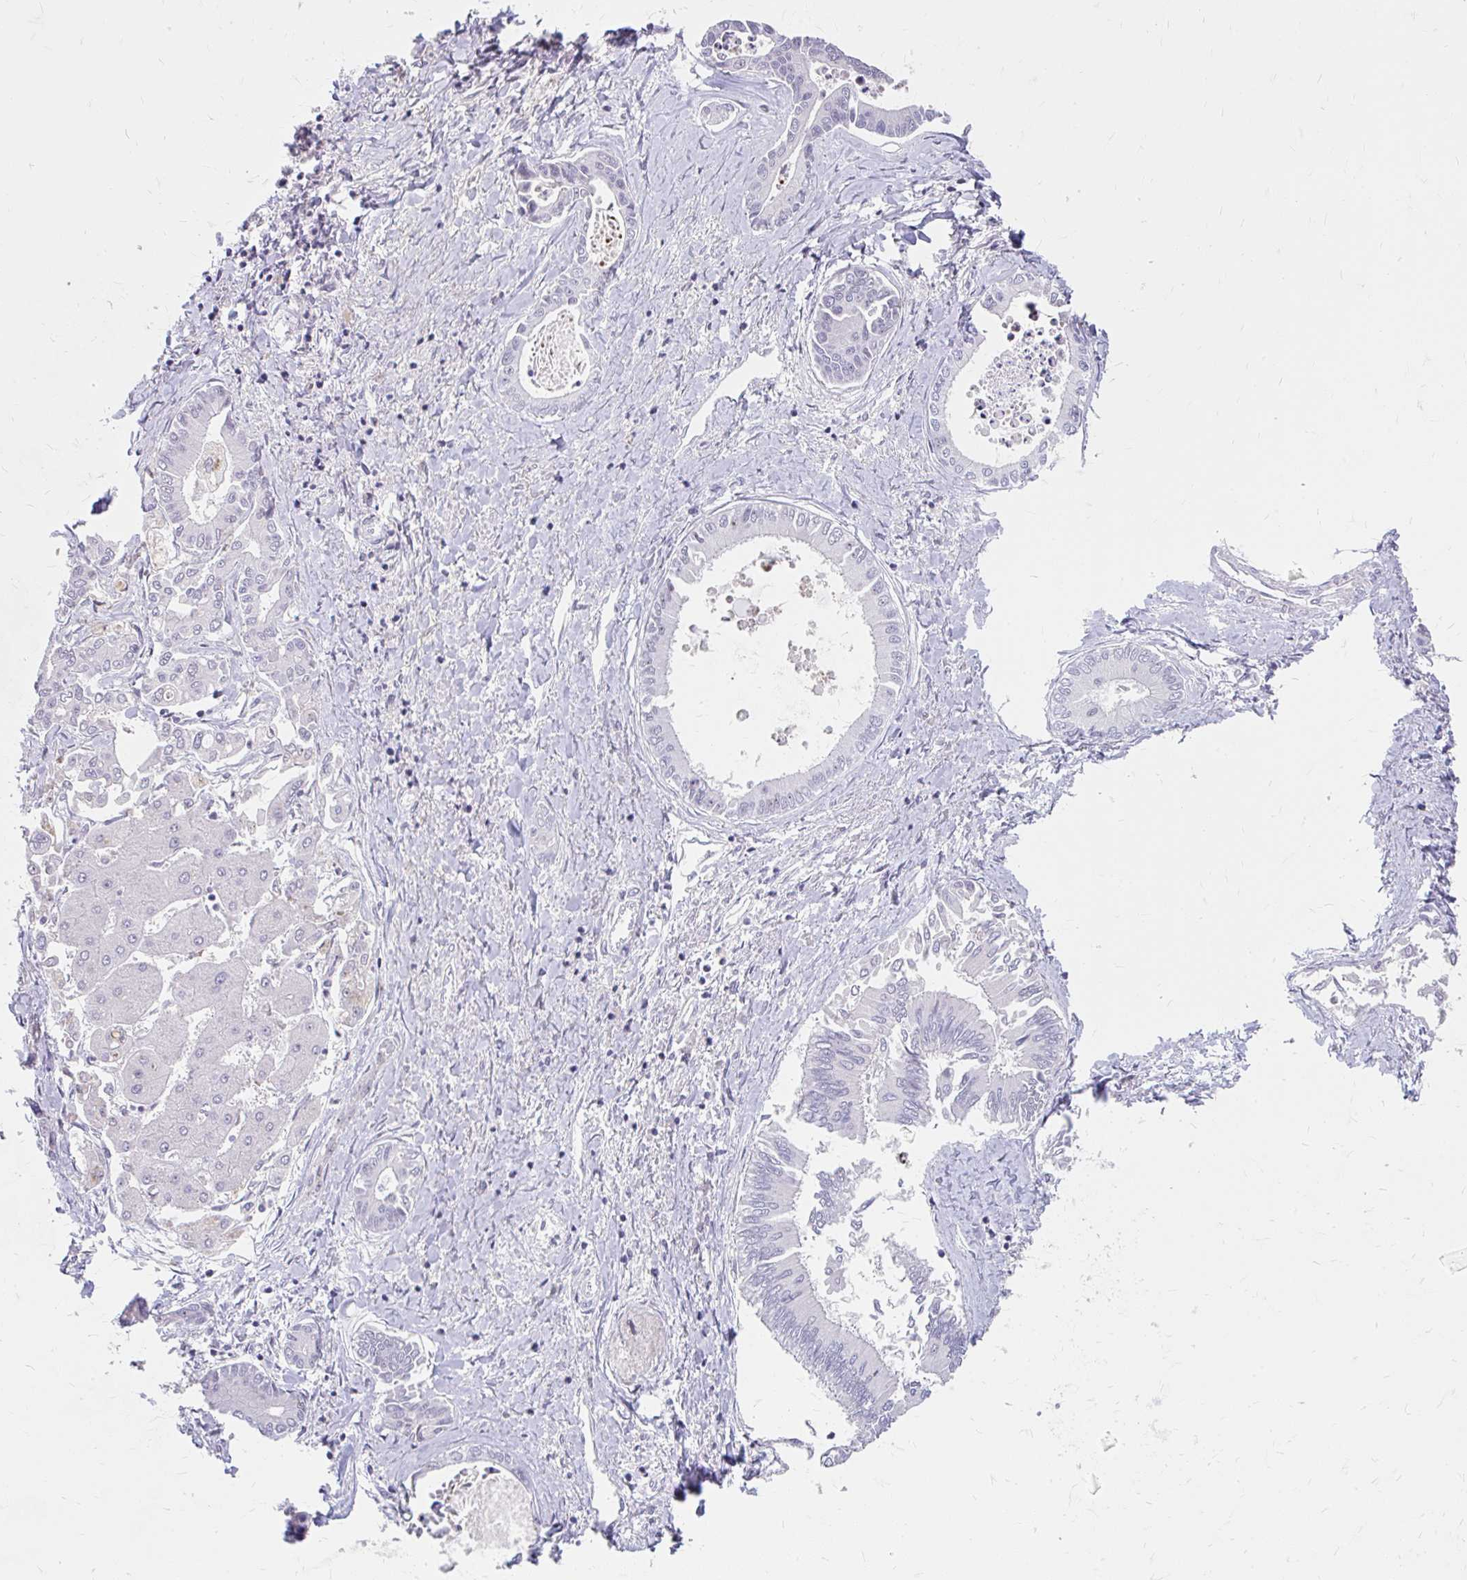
{"staining": {"intensity": "negative", "quantity": "none", "location": "none"}, "tissue": "liver cancer", "cell_type": "Tumor cells", "image_type": "cancer", "snomed": [{"axis": "morphology", "description": "Cholangiocarcinoma"}, {"axis": "topography", "description": "Liver"}], "caption": "This micrograph is of liver cholangiocarcinoma stained with IHC to label a protein in brown with the nuclei are counter-stained blue. There is no positivity in tumor cells. (Immunohistochemistry, brightfield microscopy, high magnification).", "gene": "GTF2H1", "patient": {"sex": "male", "age": 66}}